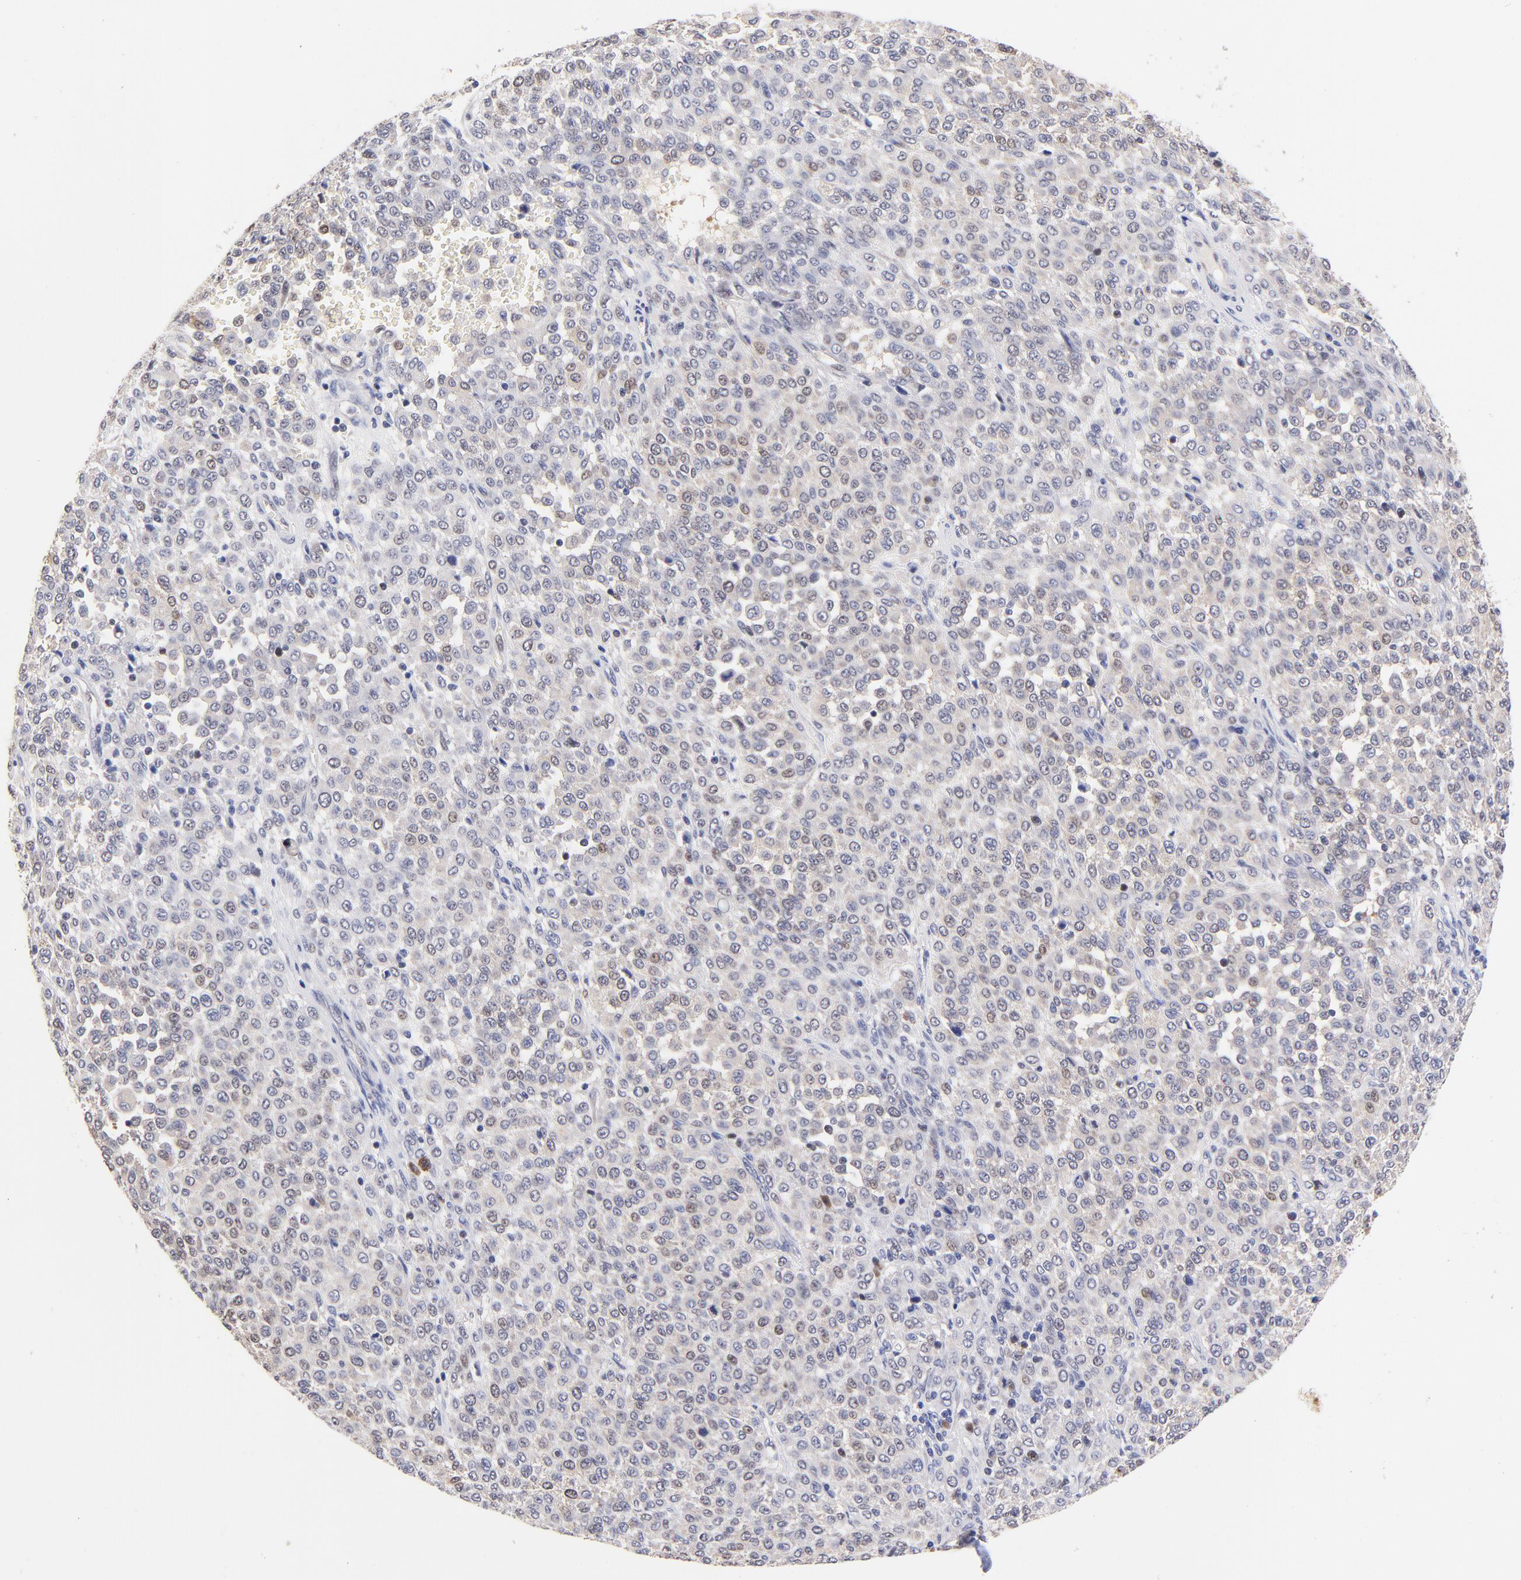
{"staining": {"intensity": "weak", "quantity": ">75%", "location": "cytoplasmic/membranous"}, "tissue": "melanoma", "cell_type": "Tumor cells", "image_type": "cancer", "snomed": [{"axis": "morphology", "description": "Malignant melanoma, Metastatic site"}, {"axis": "topography", "description": "Pancreas"}], "caption": "A photomicrograph of malignant melanoma (metastatic site) stained for a protein displays weak cytoplasmic/membranous brown staining in tumor cells.", "gene": "ZNF155", "patient": {"sex": "female", "age": 30}}